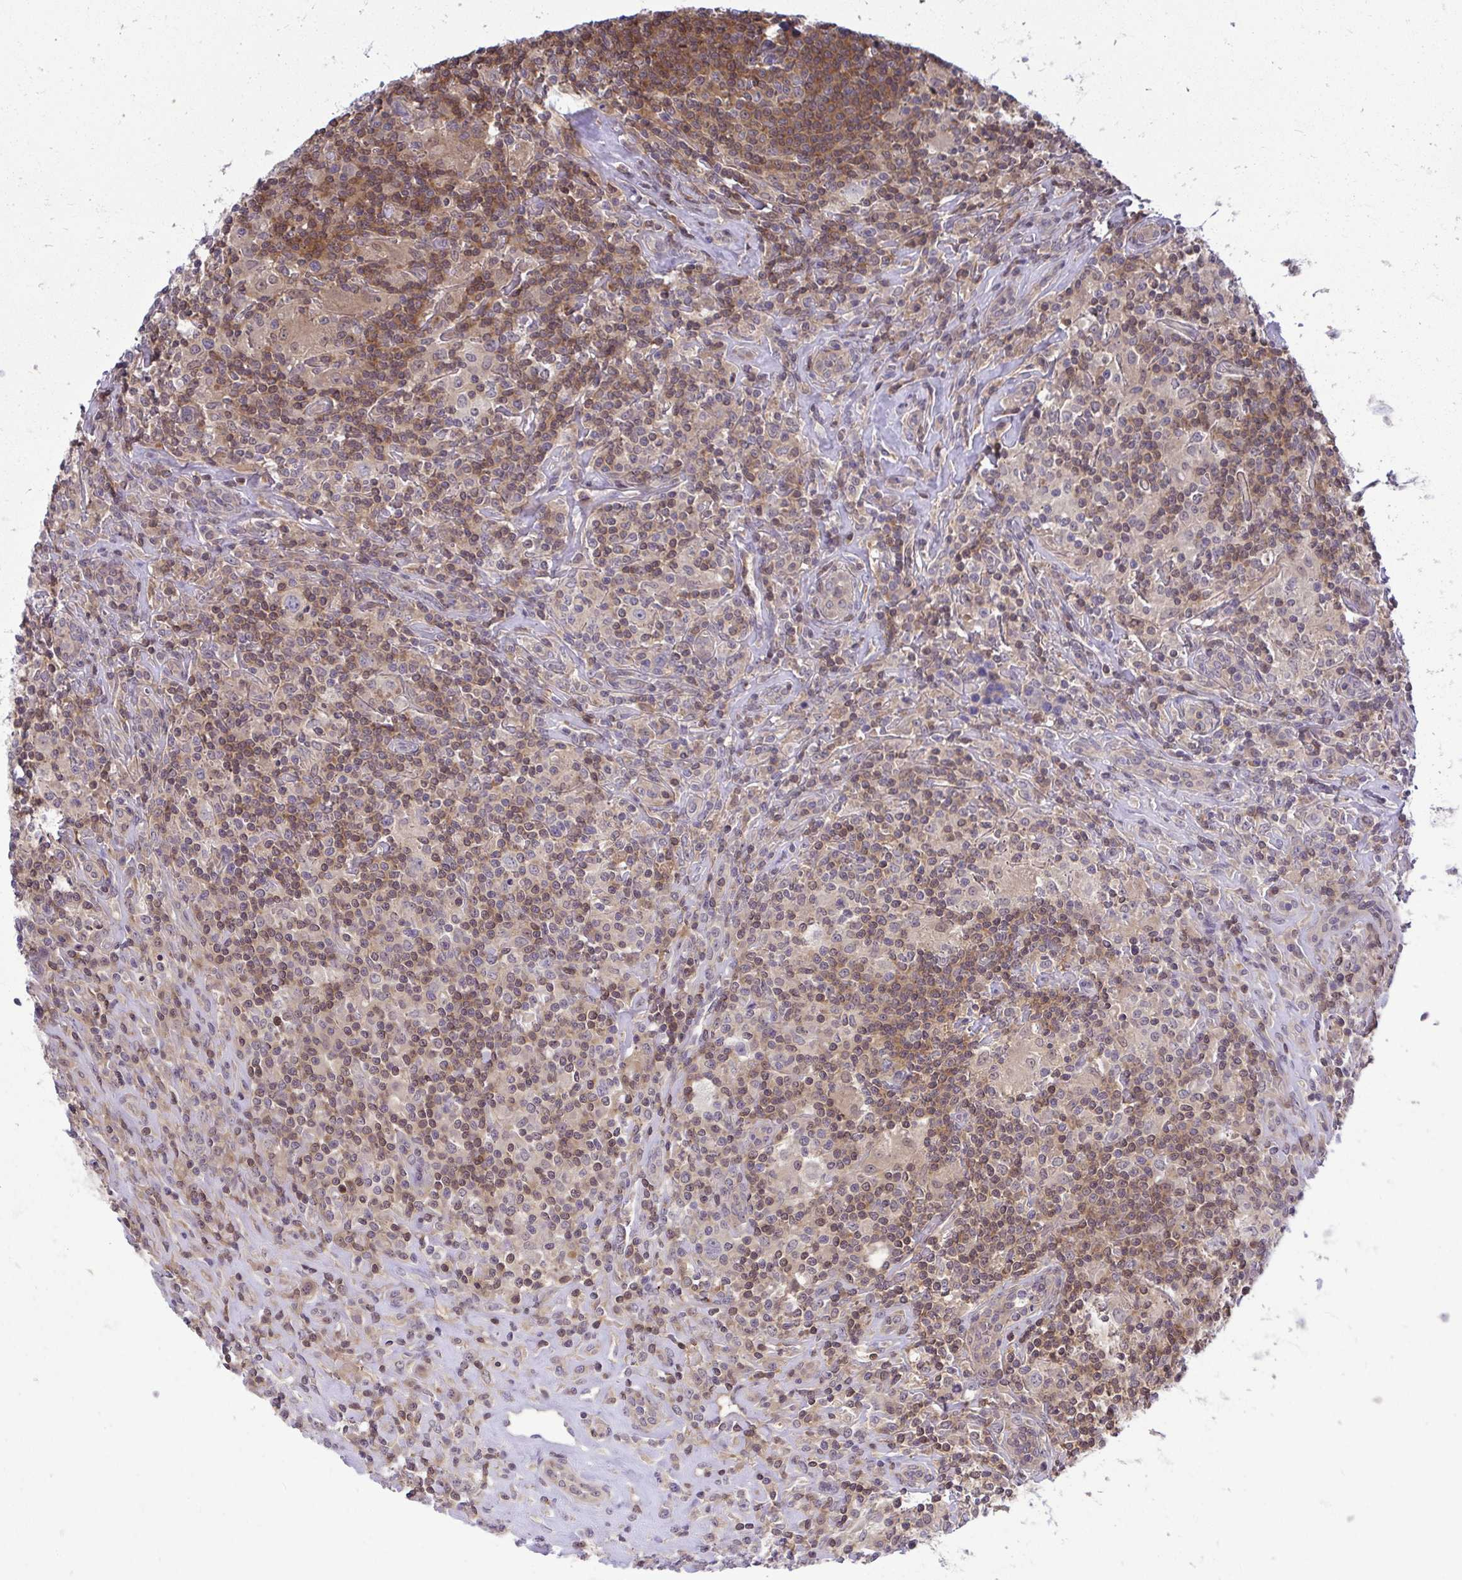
{"staining": {"intensity": "negative", "quantity": "none", "location": "none"}, "tissue": "lymphoma", "cell_type": "Tumor cells", "image_type": "cancer", "snomed": [{"axis": "morphology", "description": "Hodgkin's disease, NOS"}, {"axis": "morphology", "description": "Hodgkin's lymphoma, nodular sclerosis"}, {"axis": "topography", "description": "Lymph node"}], "caption": "A micrograph of Hodgkin's lymphoma, nodular sclerosis stained for a protein displays no brown staining in tumor cells.", "gene": "HDHD2", "patient": {"sex": "female", "age": 10}}